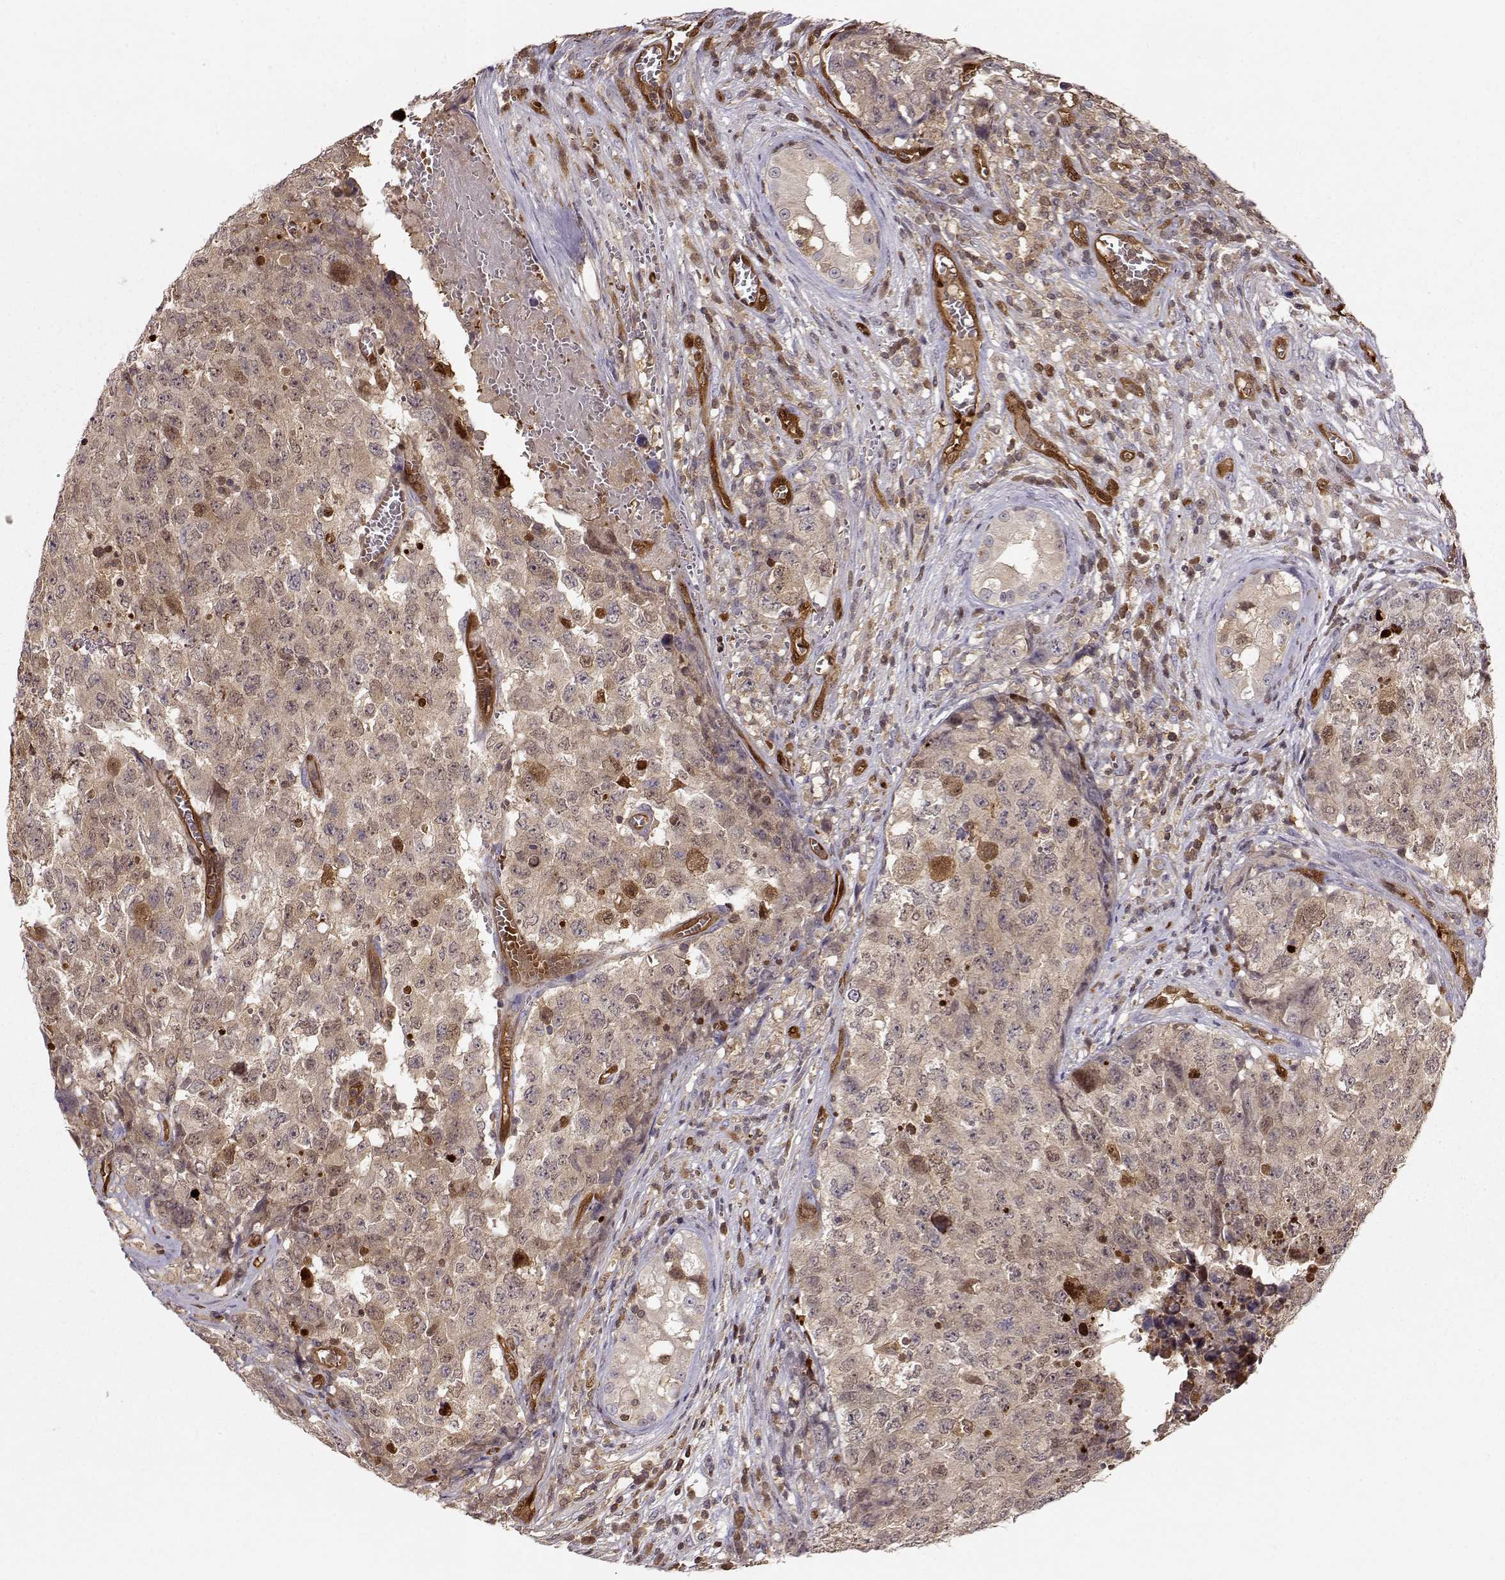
{"staining": {"intensity": "weak", "quantity": ">75%", "location": "cytoplasmic/membranous"}, "tissue": "testis cancer", "cell_type": "Tumor cells", "image_type": "cancer", "snomed": [{"axis": "morphology", "description": "Carcinoma, Embryonal, NOS"}, {"axis": "topography", "description": "Testis"}], "caption": "Brown immunohistochemical staining in testis embryonal carcinoma demonstrates weak cytoplasmic/membranous positivity in approximately >75% of tumor cells.", "gene": "PNP", "patient": {"sex": "male", "age": 23}}